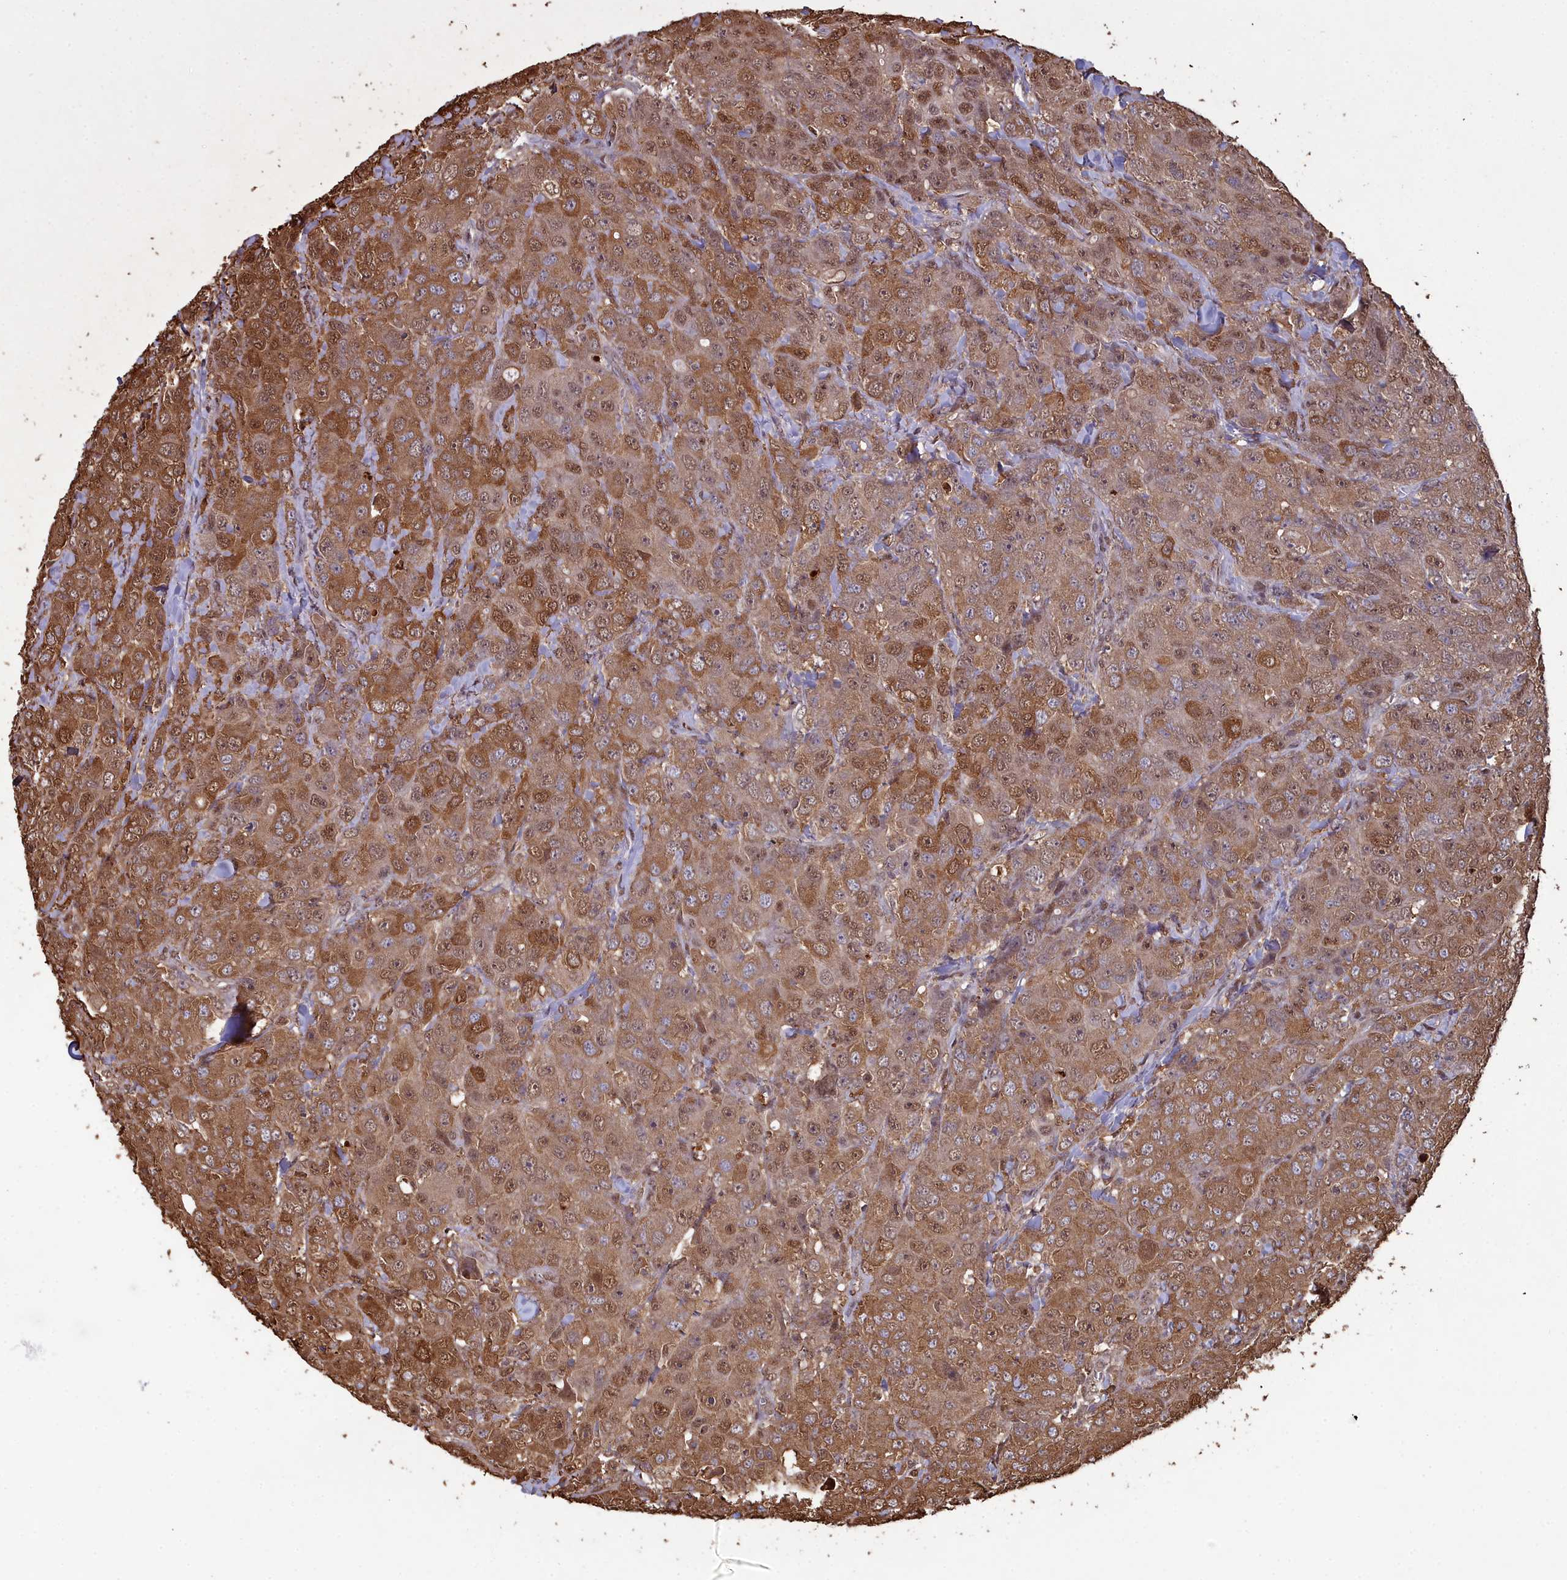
{"staining": {"intensity": "moderate", "quantity": ">75%", "location": "cytoplasmic/membranous,nuclear"}, "tissue": "breast cancer", "cell_type": "Tumor cells", "image_type": "cancer", "snomed": [{"axis": "morphology", "description": "Duct carcinoma"}, {"axis": "topography", "description": "Breast"}], "caption": "IHC (DAB (3,3'-diaminobenzidine)) staining of human breast cancer exhibits moderate cytoplasmic/membranous and nuclear protein expression in approximately >75% of tumor cells.", "gene": "GAPDH", "patient": {"sex": "female", "age": 43}}